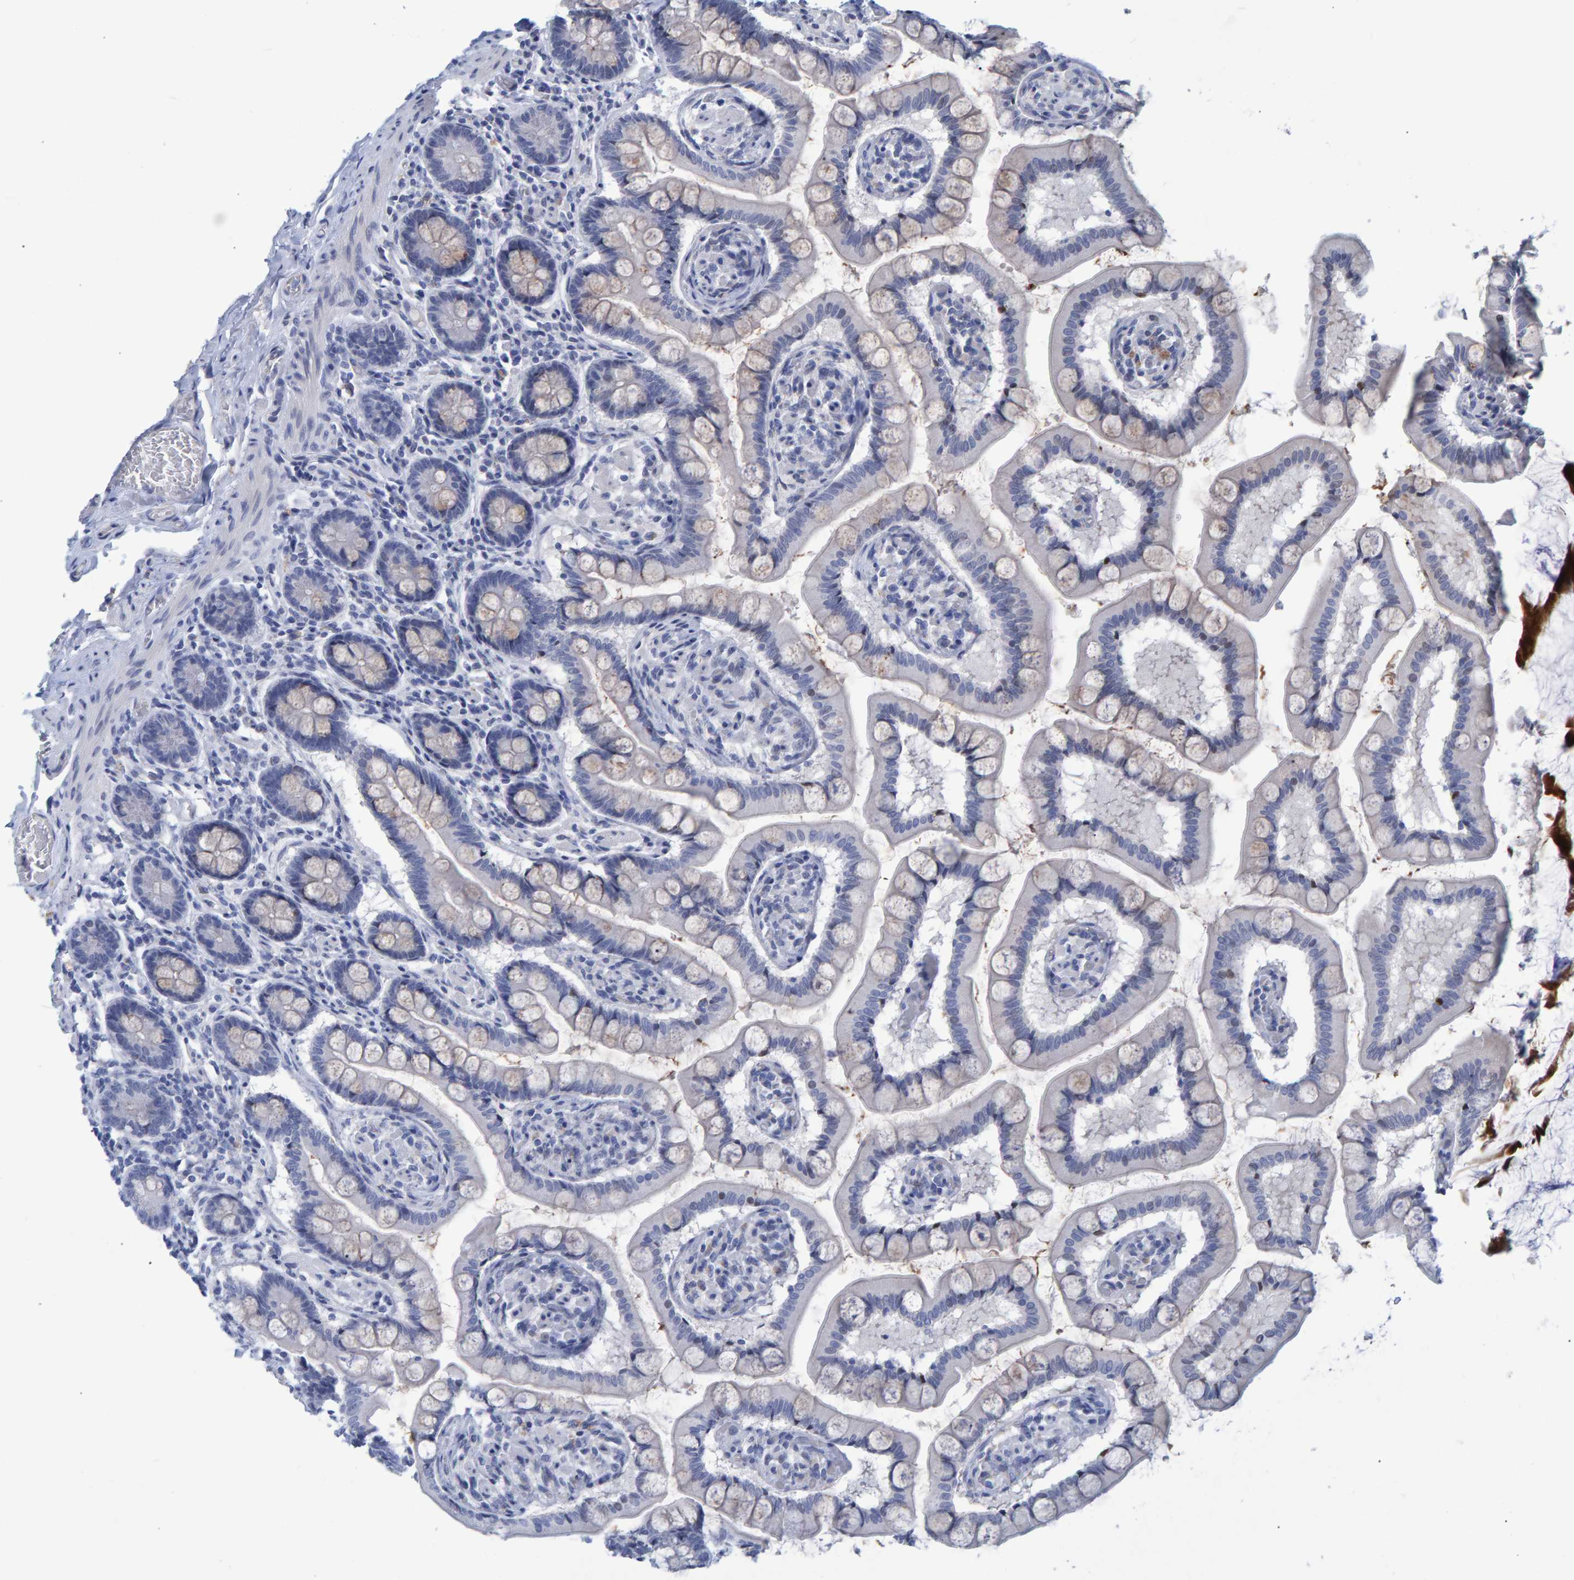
{"staining": {"intensity": "weak", "quantity": "<25%", "location": "cytoplasmic/membranous"}, "tissue": "small intestine", "cell_type": "Glandular cells", "image_type": "normal", "snomed": [{"axis": "morphology", "description": "Normal tissue, NOS"}, {"axis": "topography", "description": "Small intestine"}], "caption": "Glandular cells show no significant protein positivity in normal small intestine. (DAB (3,3'-diaminobenzidine) immunohistochemistry (IHC) visualized using brightfield microscopy, high magnification).", "gene": "PROCA1", "patient": {"sex": "male", "age": 41}}